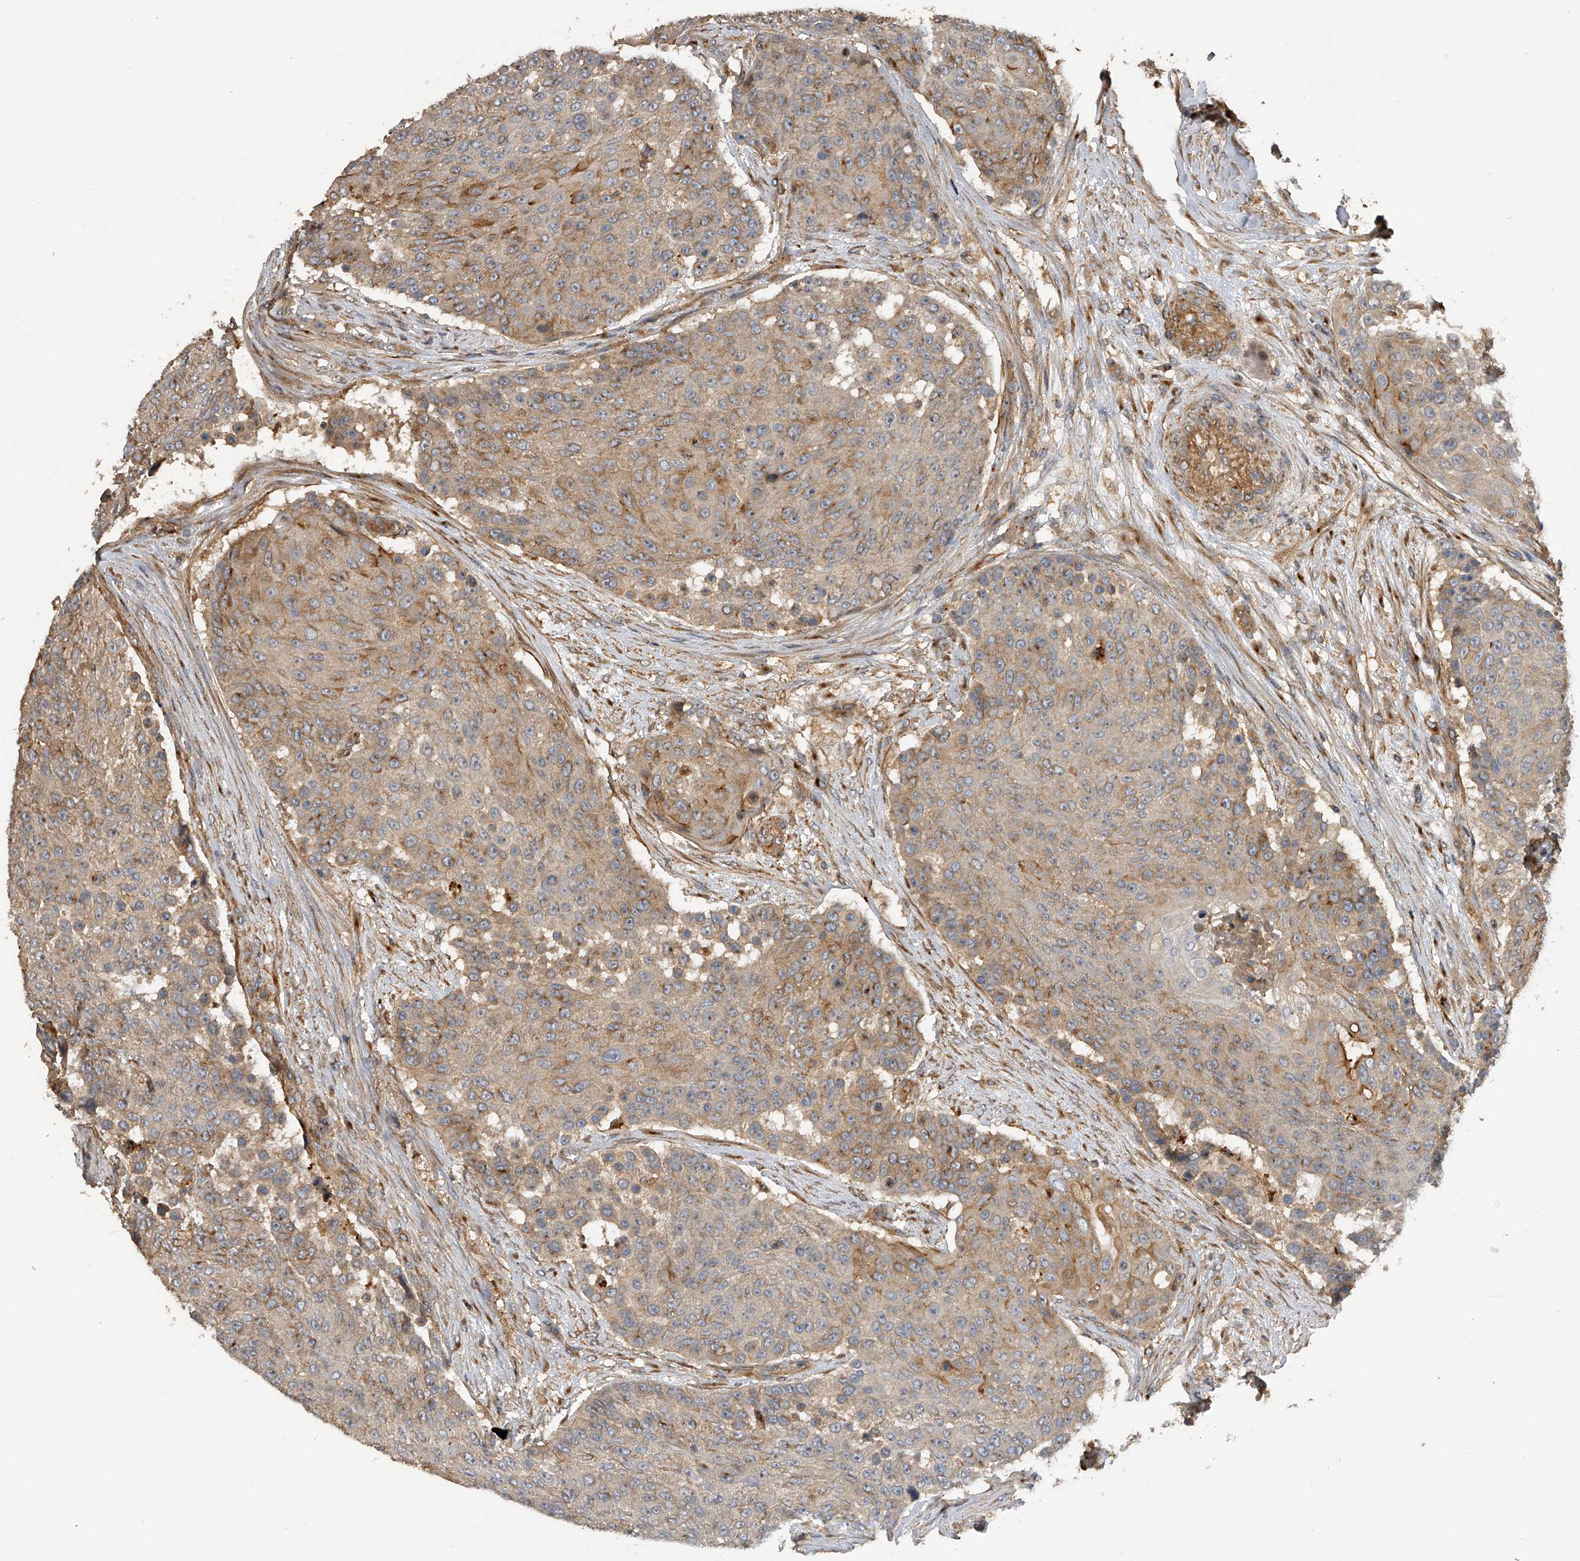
{"staining": {"intensity": "moderate", "quantity": "25%-75%", "location": "cytoplasmic/membranous"}, "tissue": "urothelial cancer", "cell_type": "Tumor cells", "image_type": "cancer", "snomed": [{"axis": "morphology", "description": "Urothelial carcinoma, High grade"}, {"axis": "topography", "description": "Urinary bladder"}], "caption": "High-power microscopy captured an immunohistochemistry photomicrograph of urothelial cancer, revealing moderate cytoplasmic/membranous expression in approximately 25%-75% of tumor cells.", "gene": "PTPRA", "patient": {"sex": "female", "age": 63}}